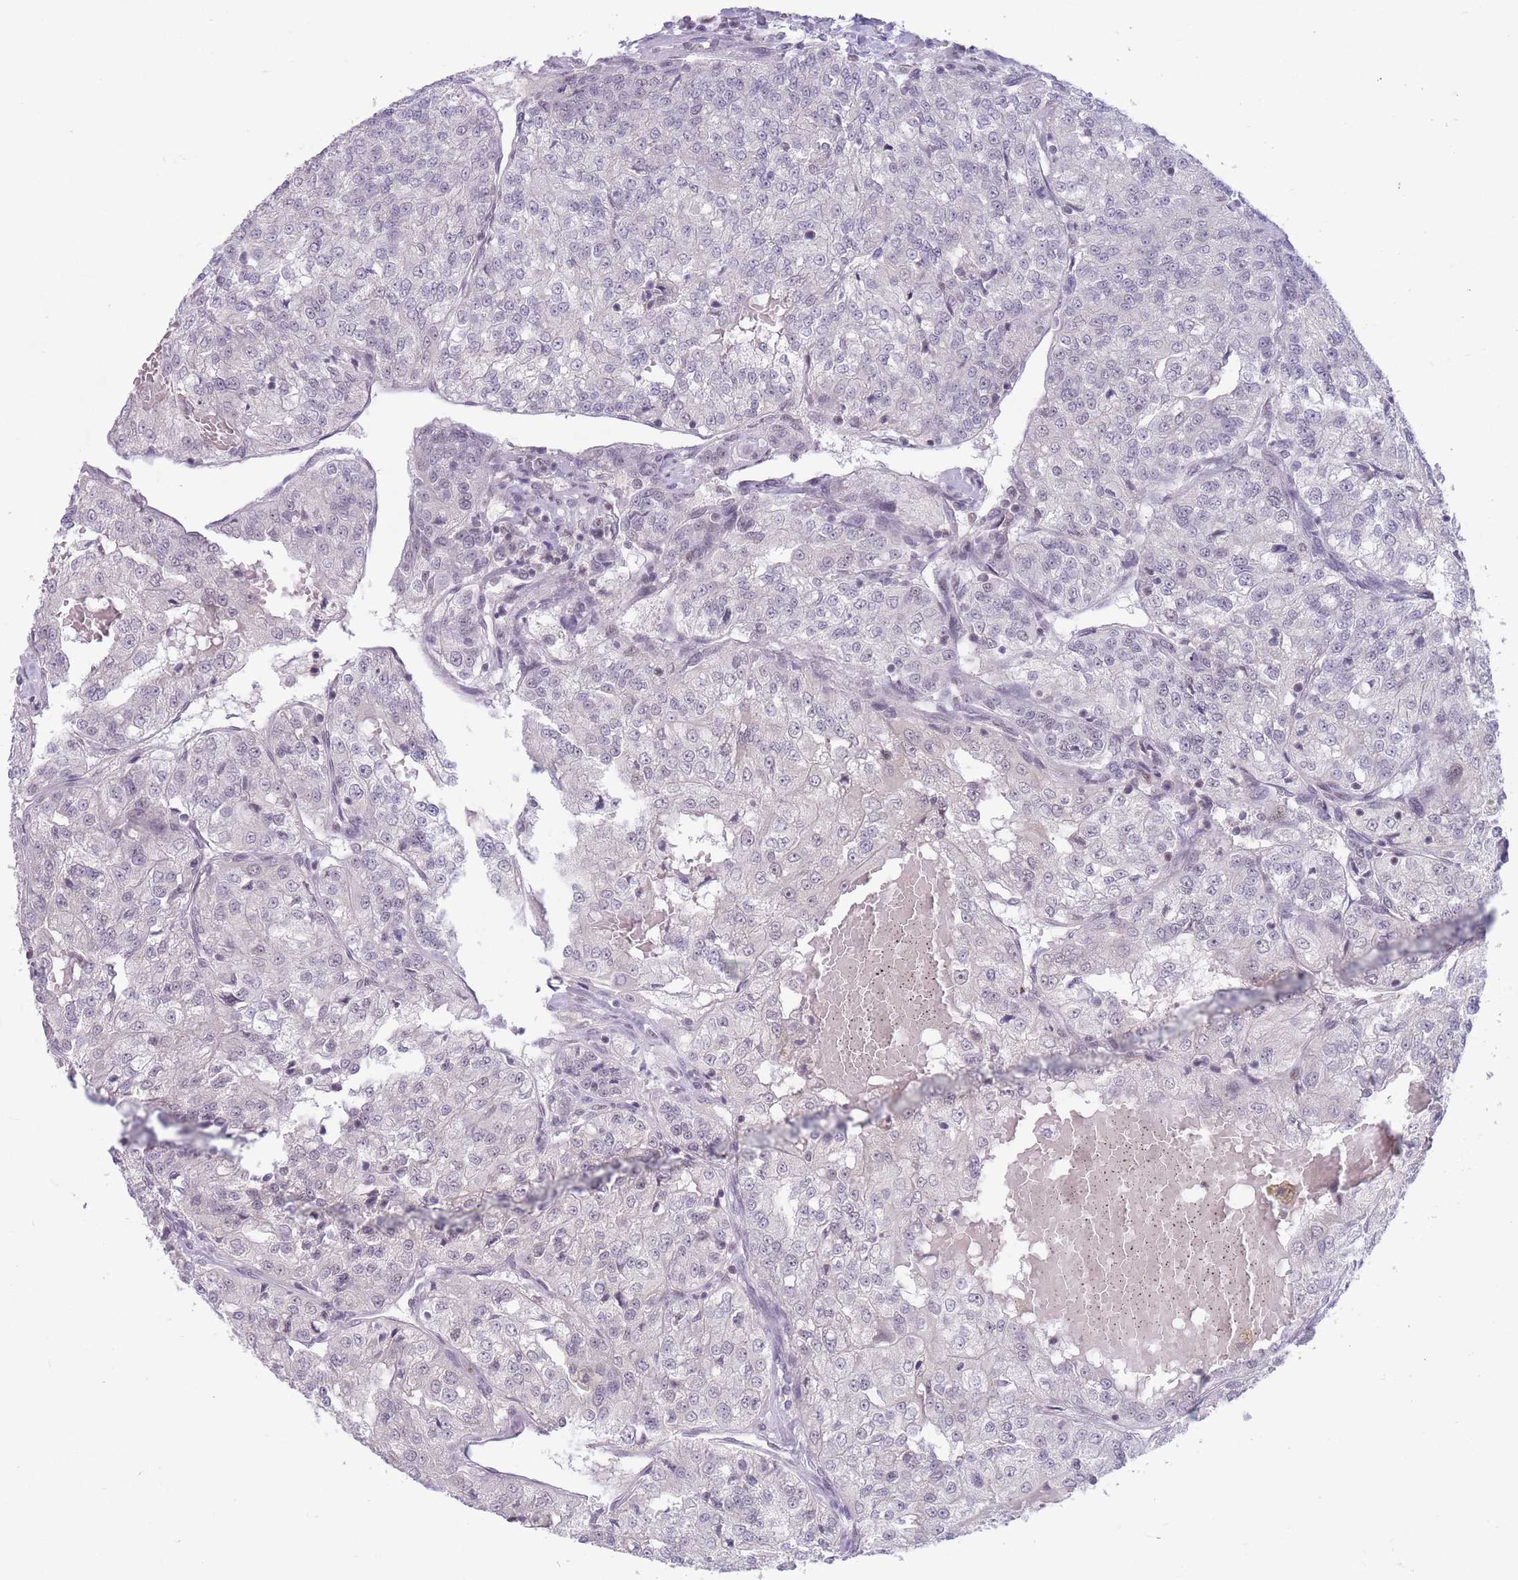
{"staining": {"intensity": "negative", "quantity": "none", "location": "none"}, "tissue": "renal cancer", "cell_type": "Tumor cells", "image_type": "cancer", "snomed": [{"axis": "morphology", "description": "Adenocarcinoma, NOS"}, {"axis": "topography", "description": "Kidney"}], "caption": "There is no significant staining in tumor cells of adenocarcinoma (renal). The staining is performed using DAB brown chromogen with nuclei counter-stained in using hematoxylin.", "gene": "ARID3B", "patient": {"sex": "female", "age": 63}}